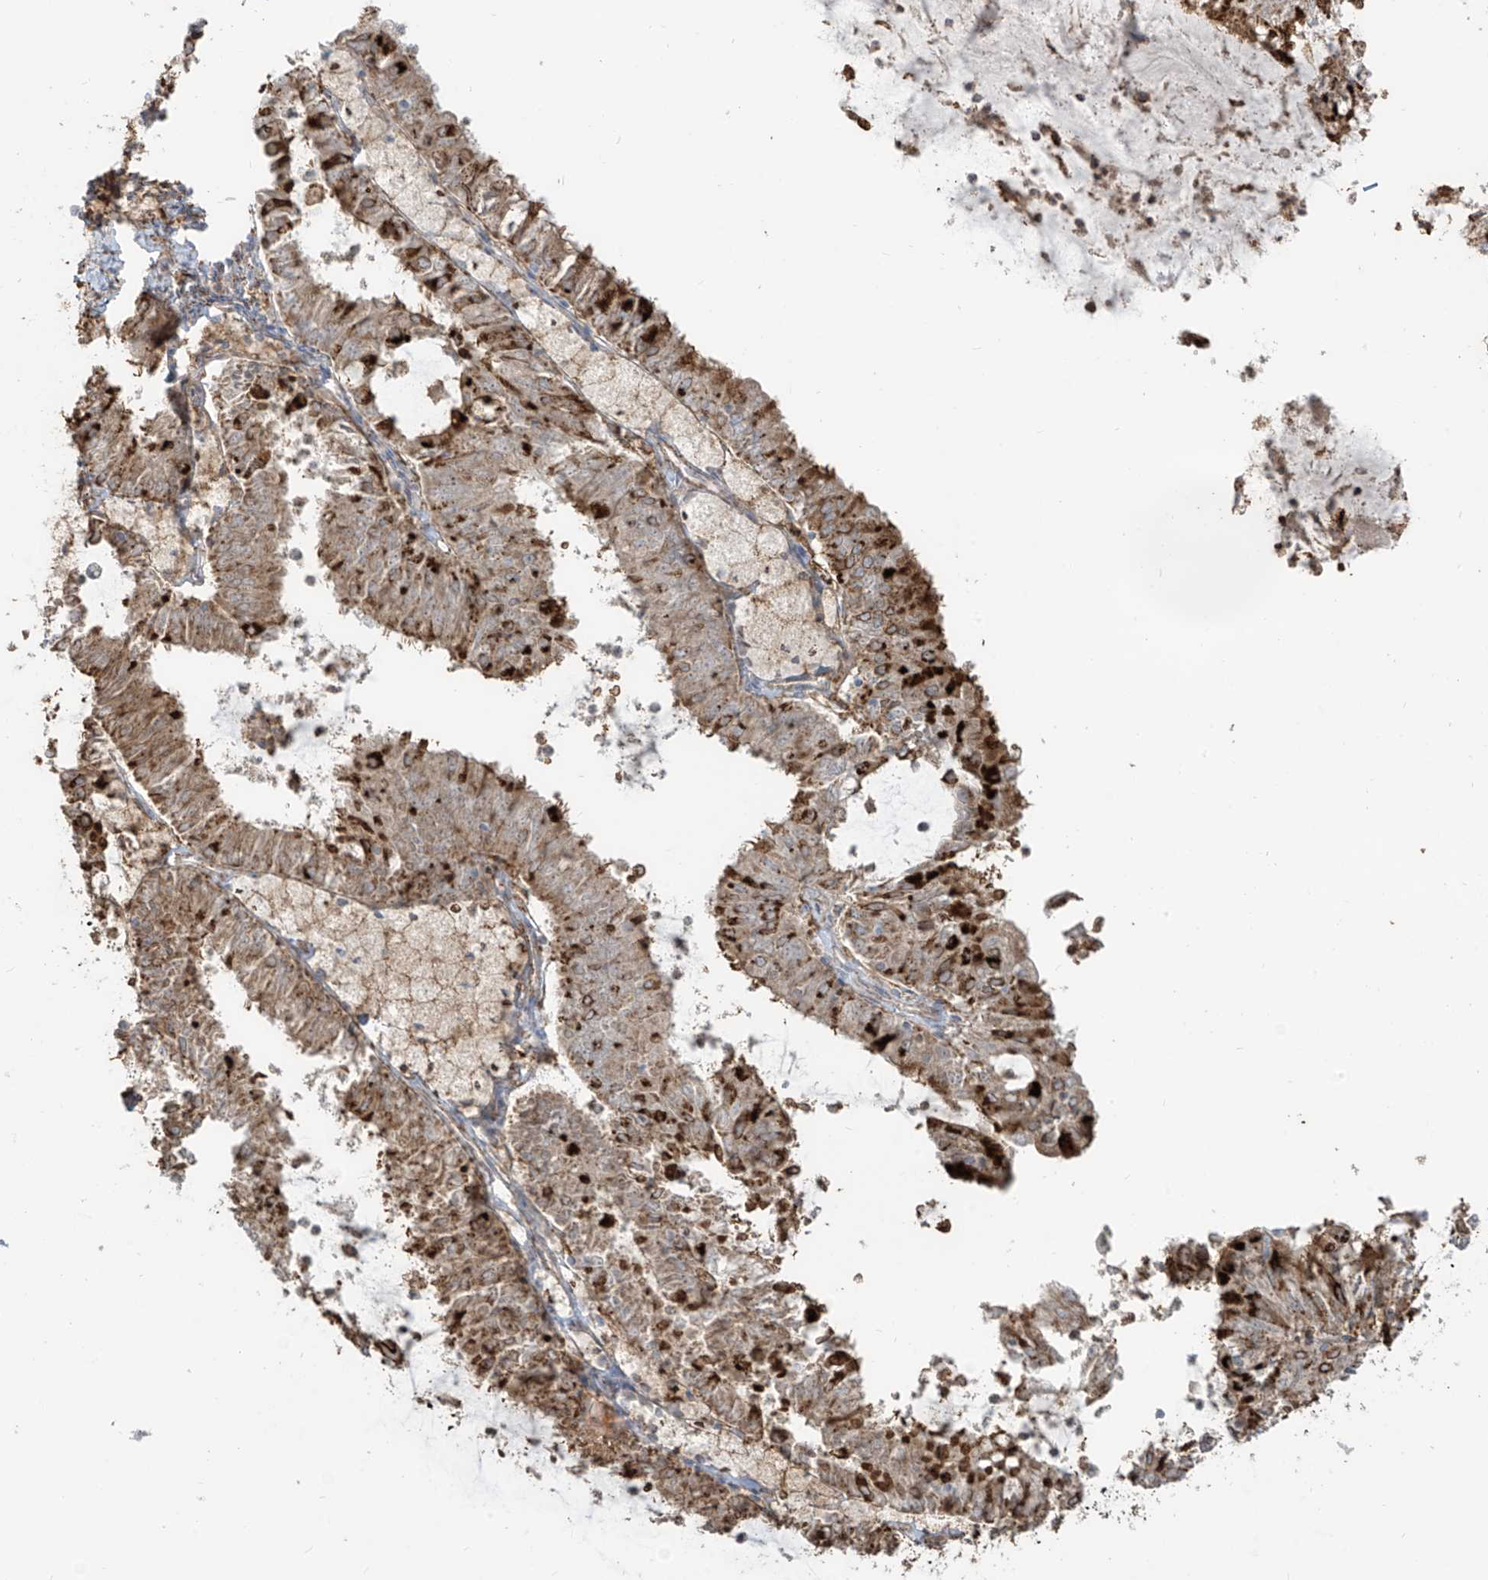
{"staining": {"intensity": "strong", "quantity": "<25%", "location": "cytoplasmic/membranous"}, "tissue": "endometrial cancer", "cell_type": "Tumor cells", "image_type": "cancer", "snomed": [{"axis": "morphology", "description": "Adenocarcinoma, NOS"}, {"axis": "topography", "description": "Endometrium"}], "caption": "This photomicrograph exhibits immunohistochemistry (IHC) staining of endometrial cancer (adenocarcinoma), with medium strong cytoplasmic/membranous staining in about <25% of tumor cells.", "gene": "ZGRF1", "patient": {"sex": "female", "age": 57}}